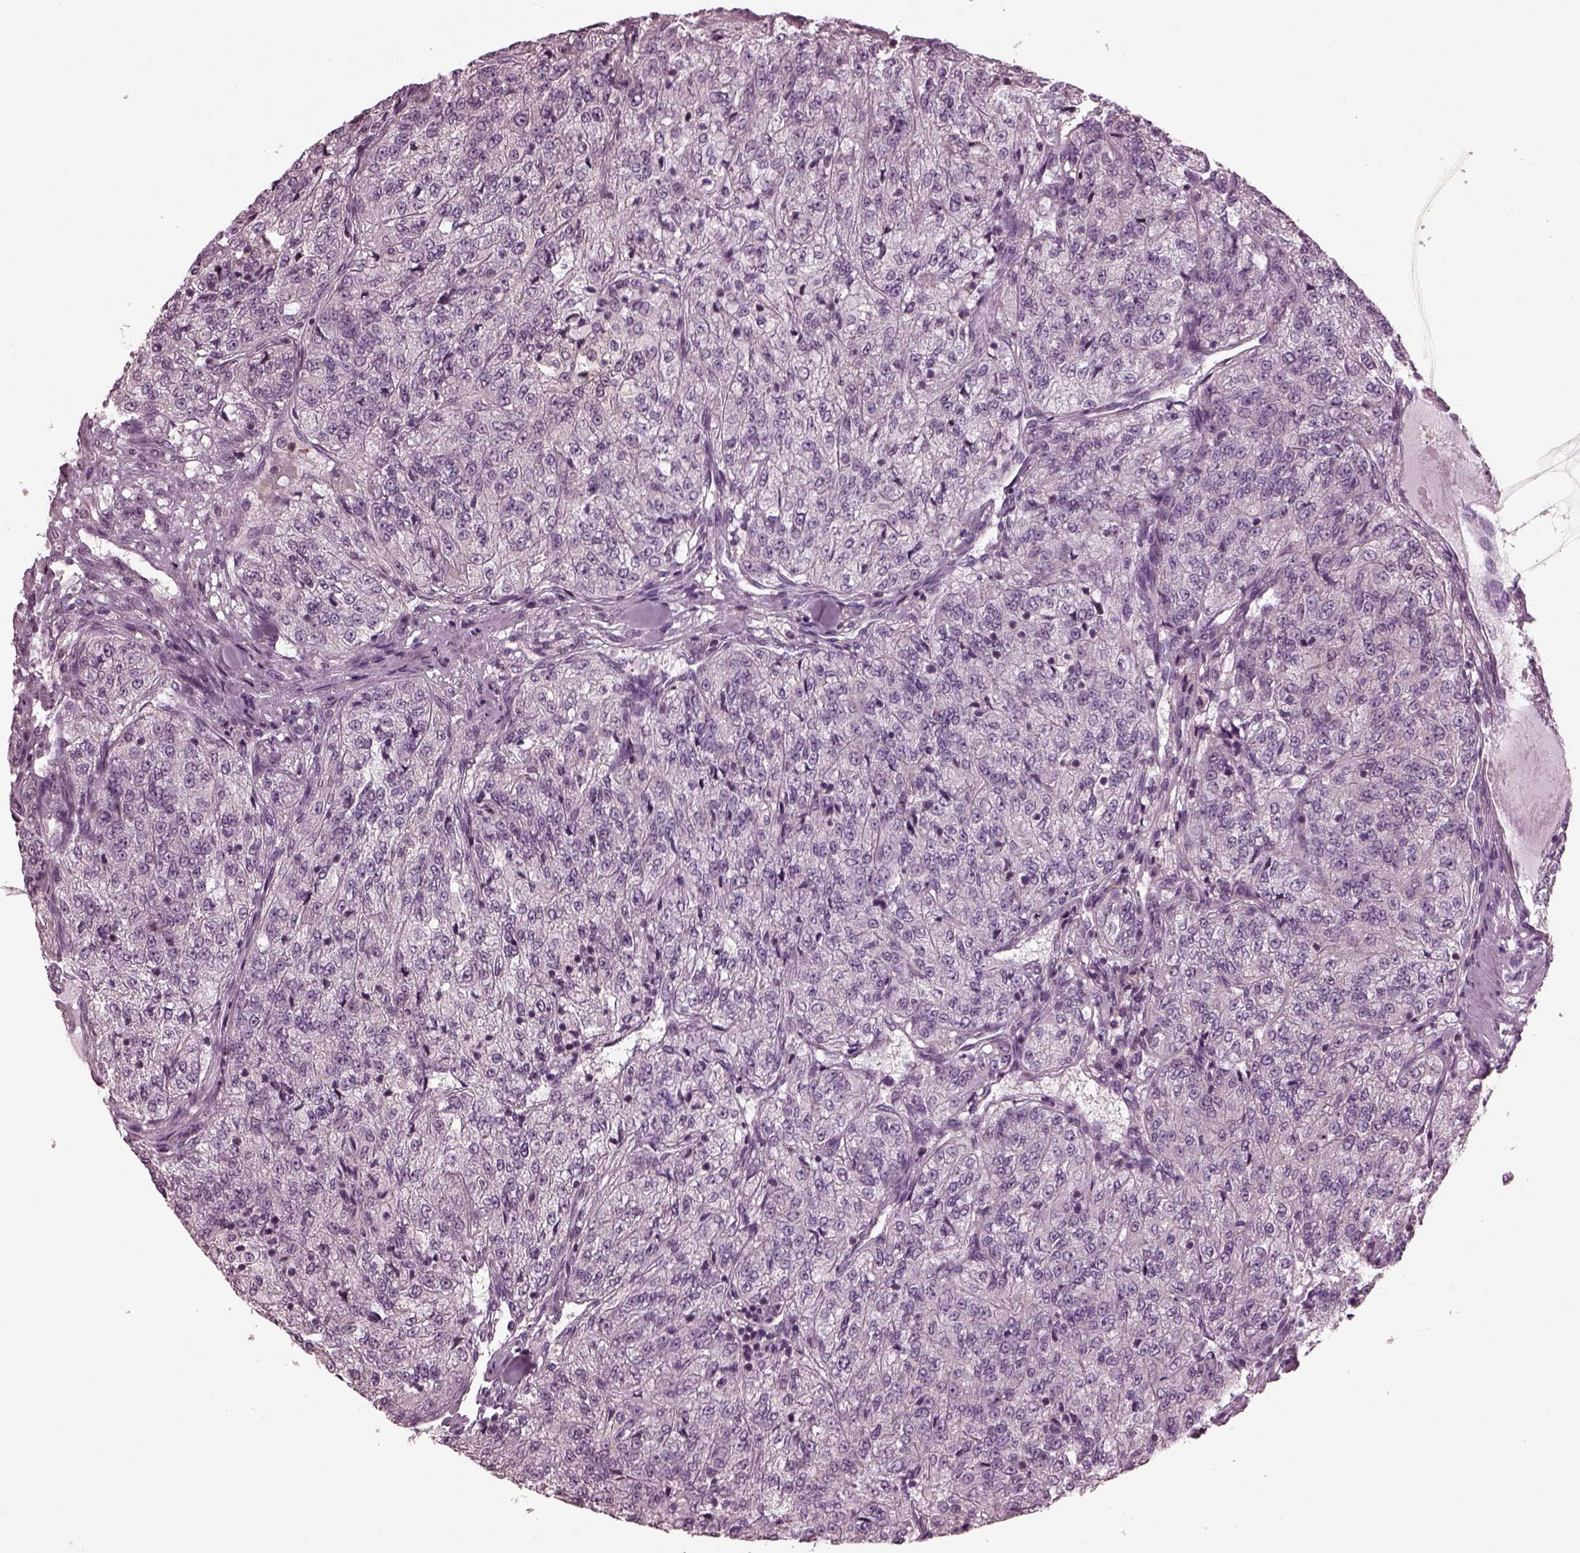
{"staining": {"intensity": "negative", "quantity": "none", "location": "none"}, "tissue": "renal cancer", "cell_type": "Tumor cells", "image_type": "cancer", "snomed": [{"axis": "morphology", "description": "Adenocarcinoma, NOS"}, {"axis": "topography", "description": "Kidney"}], "caption": "Tumor cells show no significant protein positivity in adenocarcinoma (renal). The staining was performed using DAB to visualize the protein expression in brown, while the nuclei were stained in blue with hematoxylin (Magnification: 20x).", "gene": "BFSP1", "patient": {"sex": "female", "age": 63}}